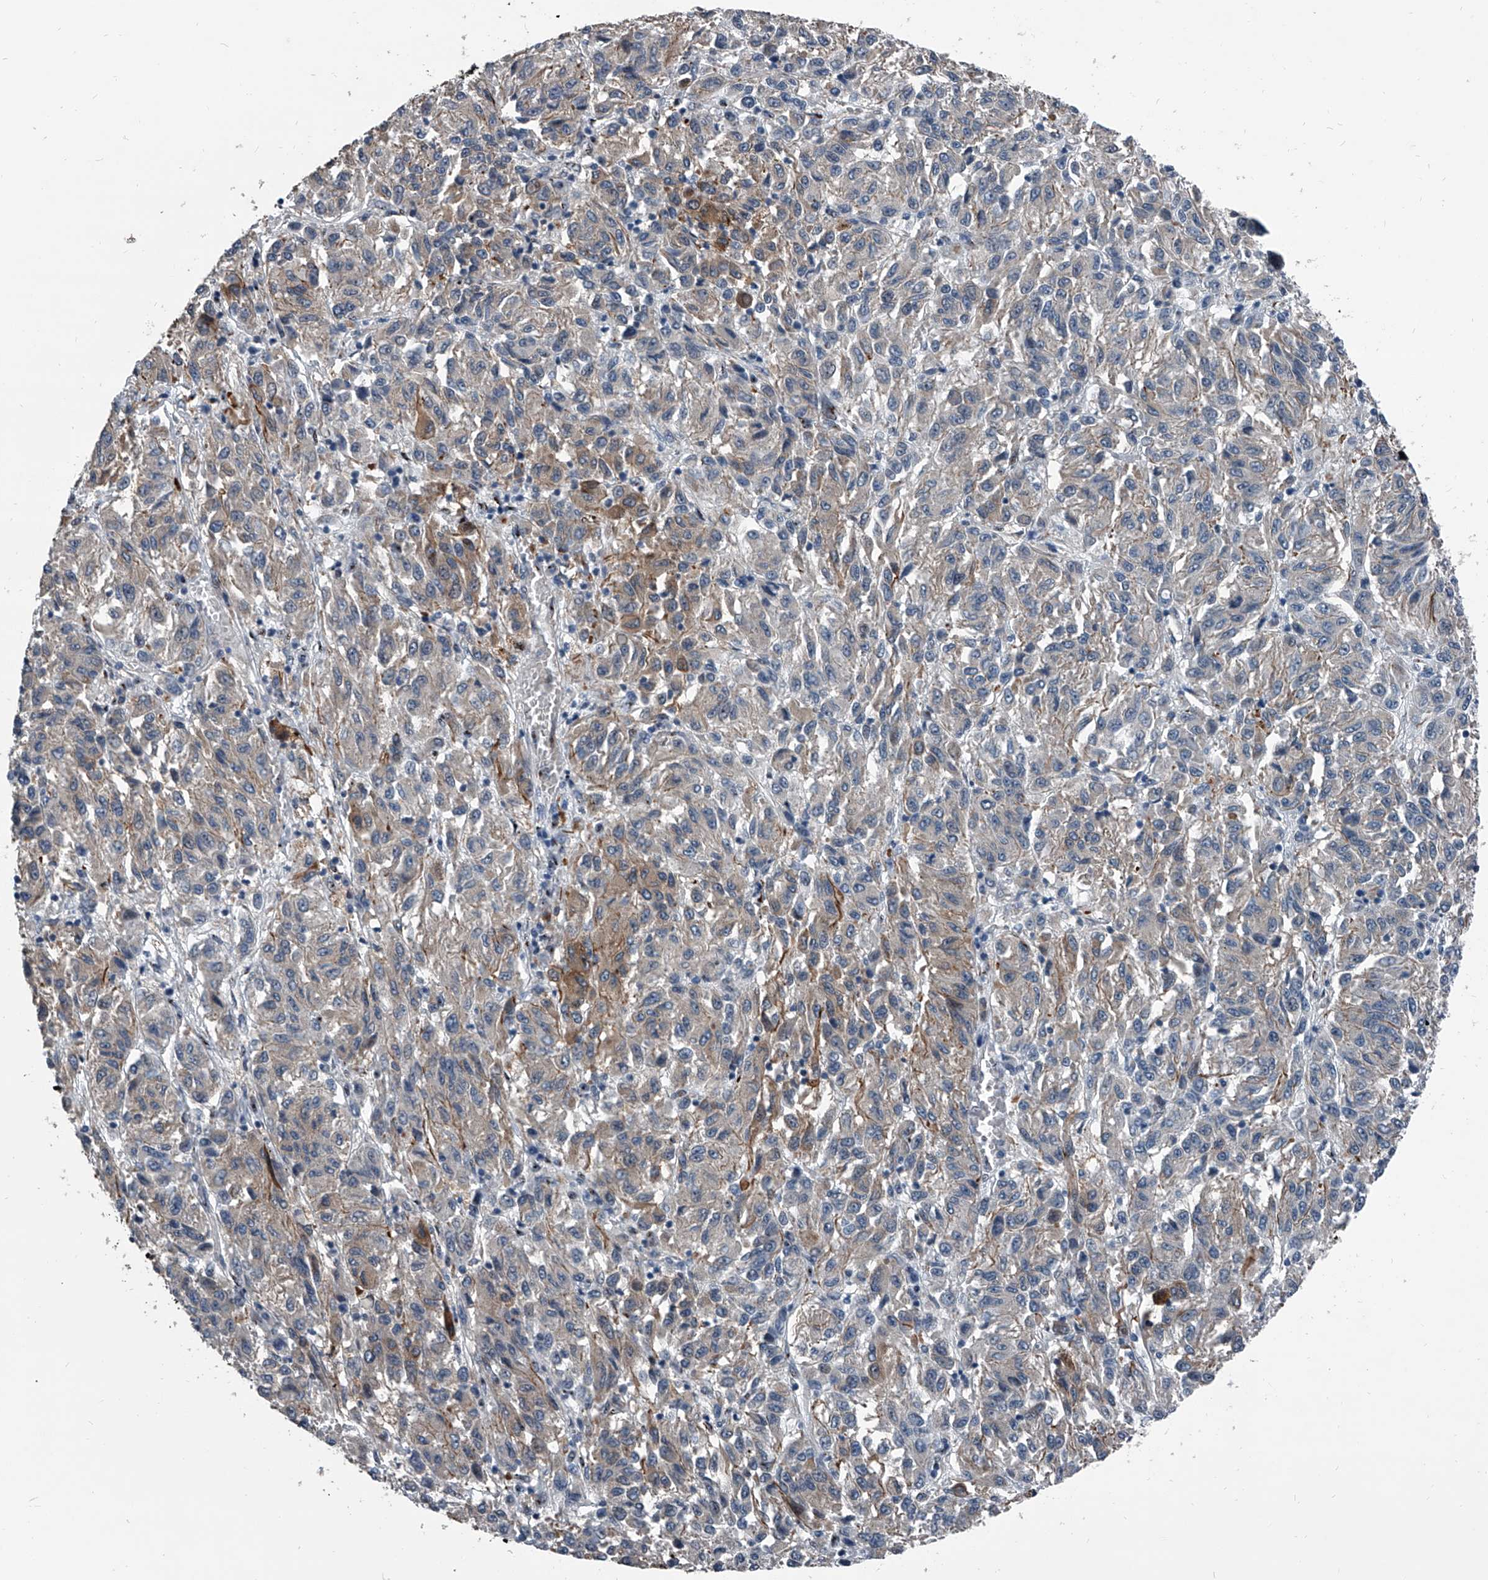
{"staining": {"intensity": "weak", "quantity": "<25%", "location": "cytoplasmic/membranous"}, "tissue": "melanoma", "cell_type": "Tumor cells", "image_type": "cancer", "snomed": [{"axis": "morphology", "description": "Malignant melanoma, Metastatic site"}, {"axis": "topography", "description": "Lung"}], "caption": "High power microscopy histopathology image of an immunohistochemistry micrograph of melanoma, revealing no significant positivity in tumor cells.", "gene": "MEN1", "patient": {"sex": "male", "age": 64}}